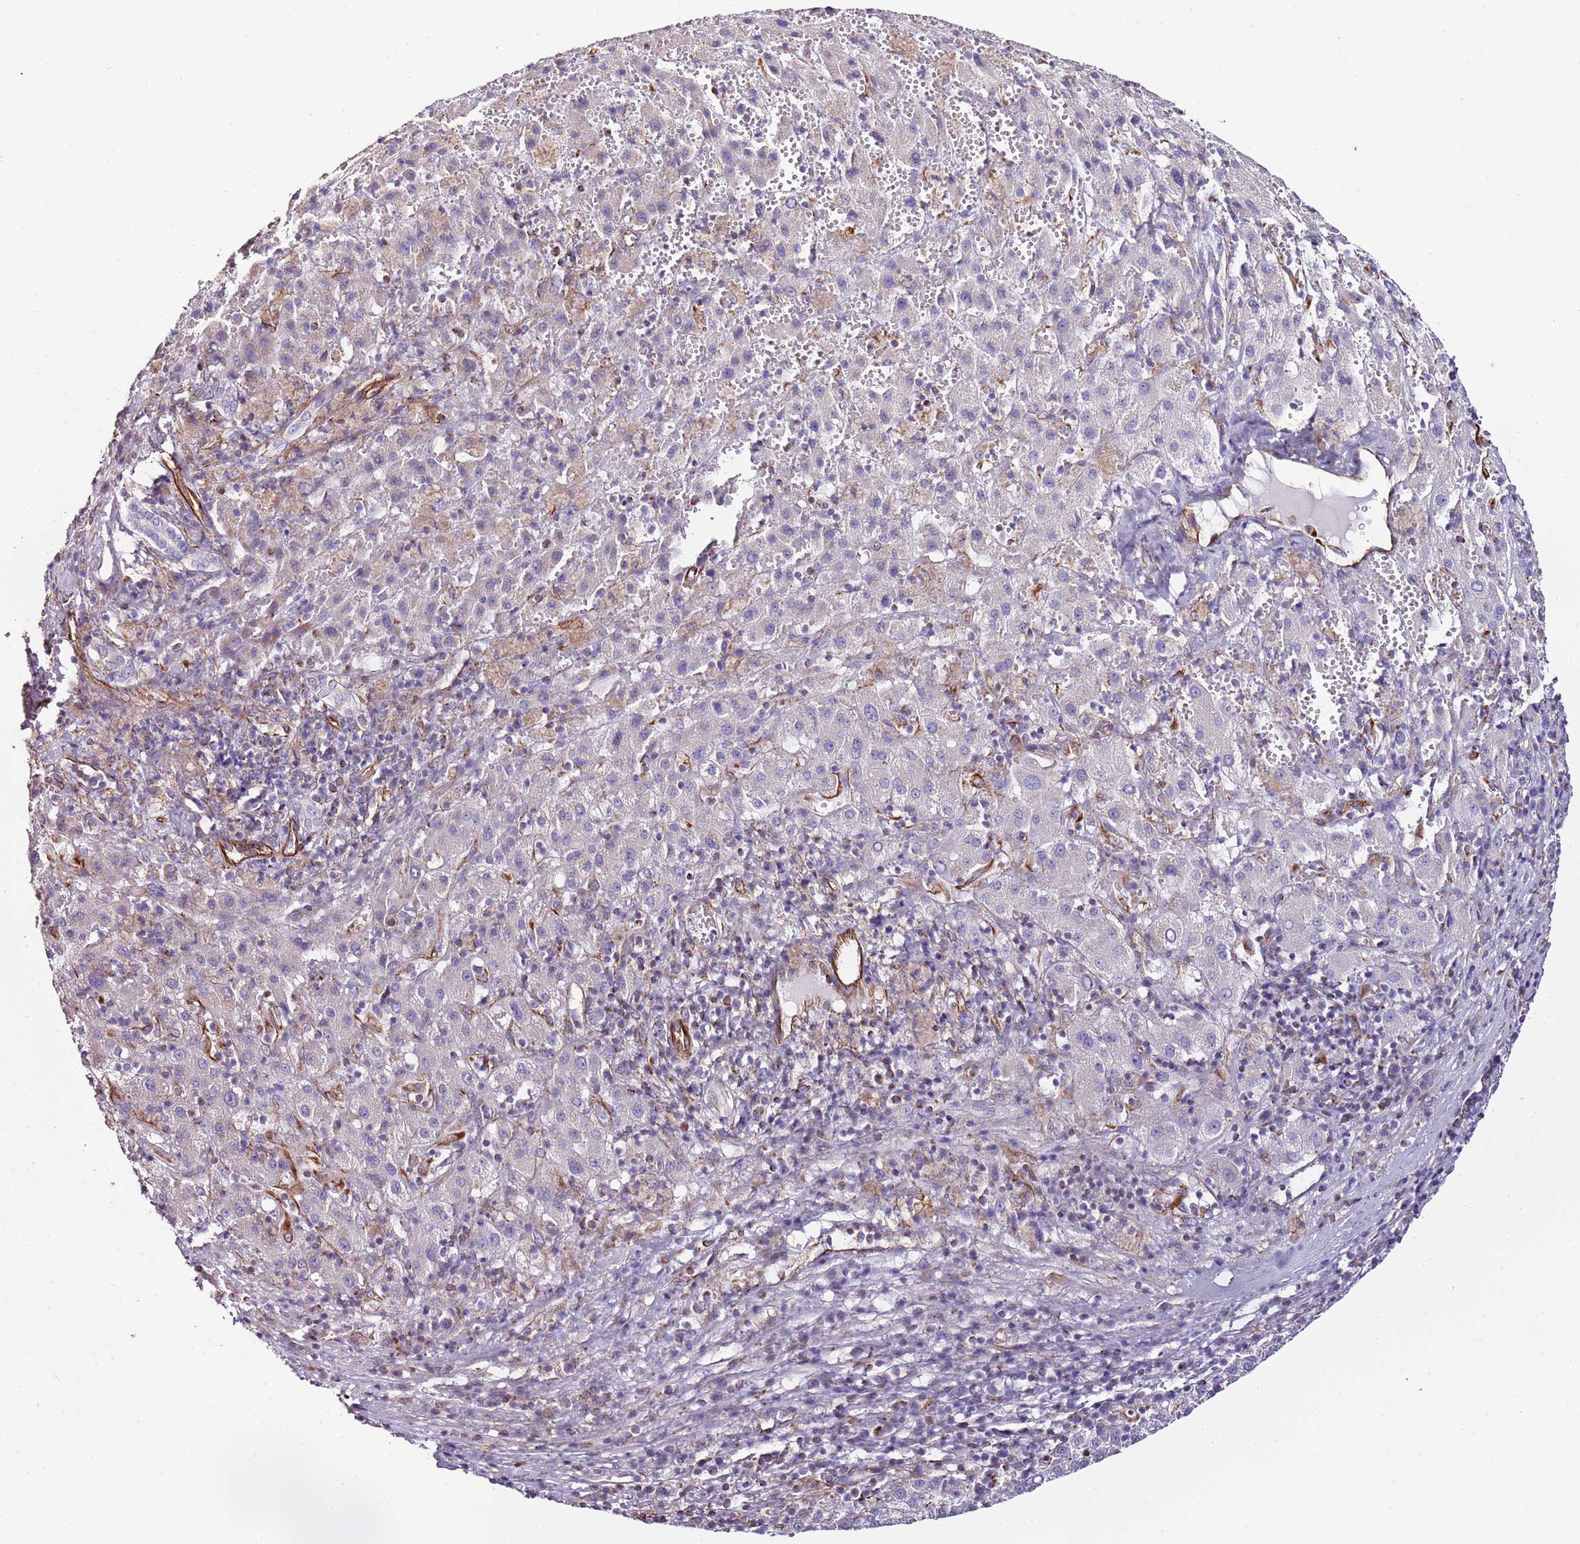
{"staining": {"intensity": "negative", "quantity": "none", "location": "none"}, "tissue": "liver cancer", "cell_type": "Tumor cells", "image_type": "cancer", "snomed": [{"axis": "morphology", "description": "Carcinoma, Hepatocellular, NOS"}, {"axis": "topography", "description": "Liver"}], "caption": "Histopathology image shows no significant protein staining in tumor cells of hepatocellular carcinoma (liver).", "gene": "ZNF786", "patient": {"sex": "female", "age": 58}}